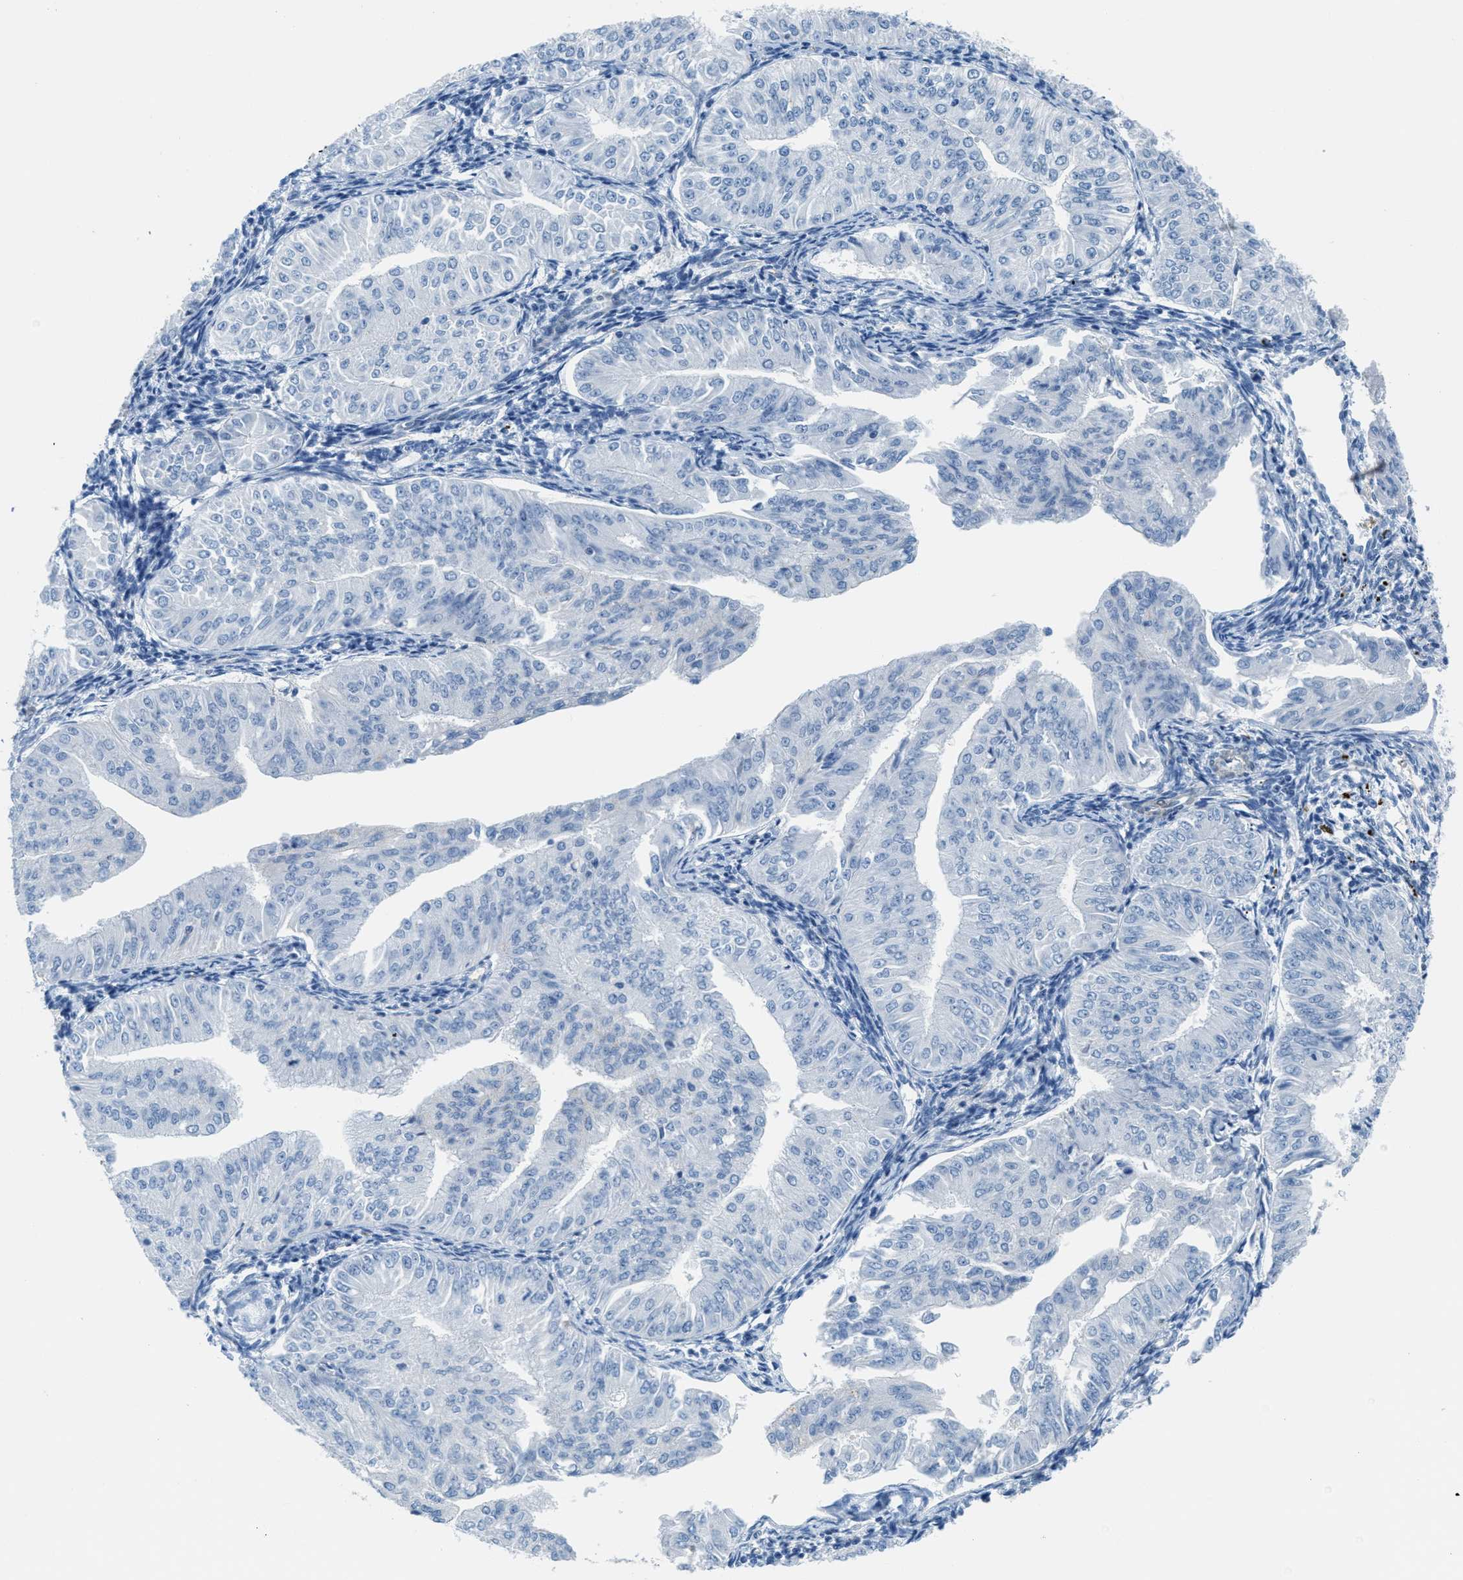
{"staining": {"intensity": "negative", "quantity": "none", "location": "none"}, "tissue": "endometrial cancer", "cell_type": "Tumor cells", "image_type": "cancer", "snomed": [{"axis": "morphology", "description": "Normal tissue, NOS"}, {"axis": "morphology", "description": "Adenocarcinoma, NOS"}, {"axis": "topography", "description": "Endometrium"}], "caption": "Endometrial cancer (adenocarcinoma) was stained to show a protein in brown. There is no significant expression in tumor cells.", "gene": "MAPRE2", "patient": {"sex": "female", "age": 53}}